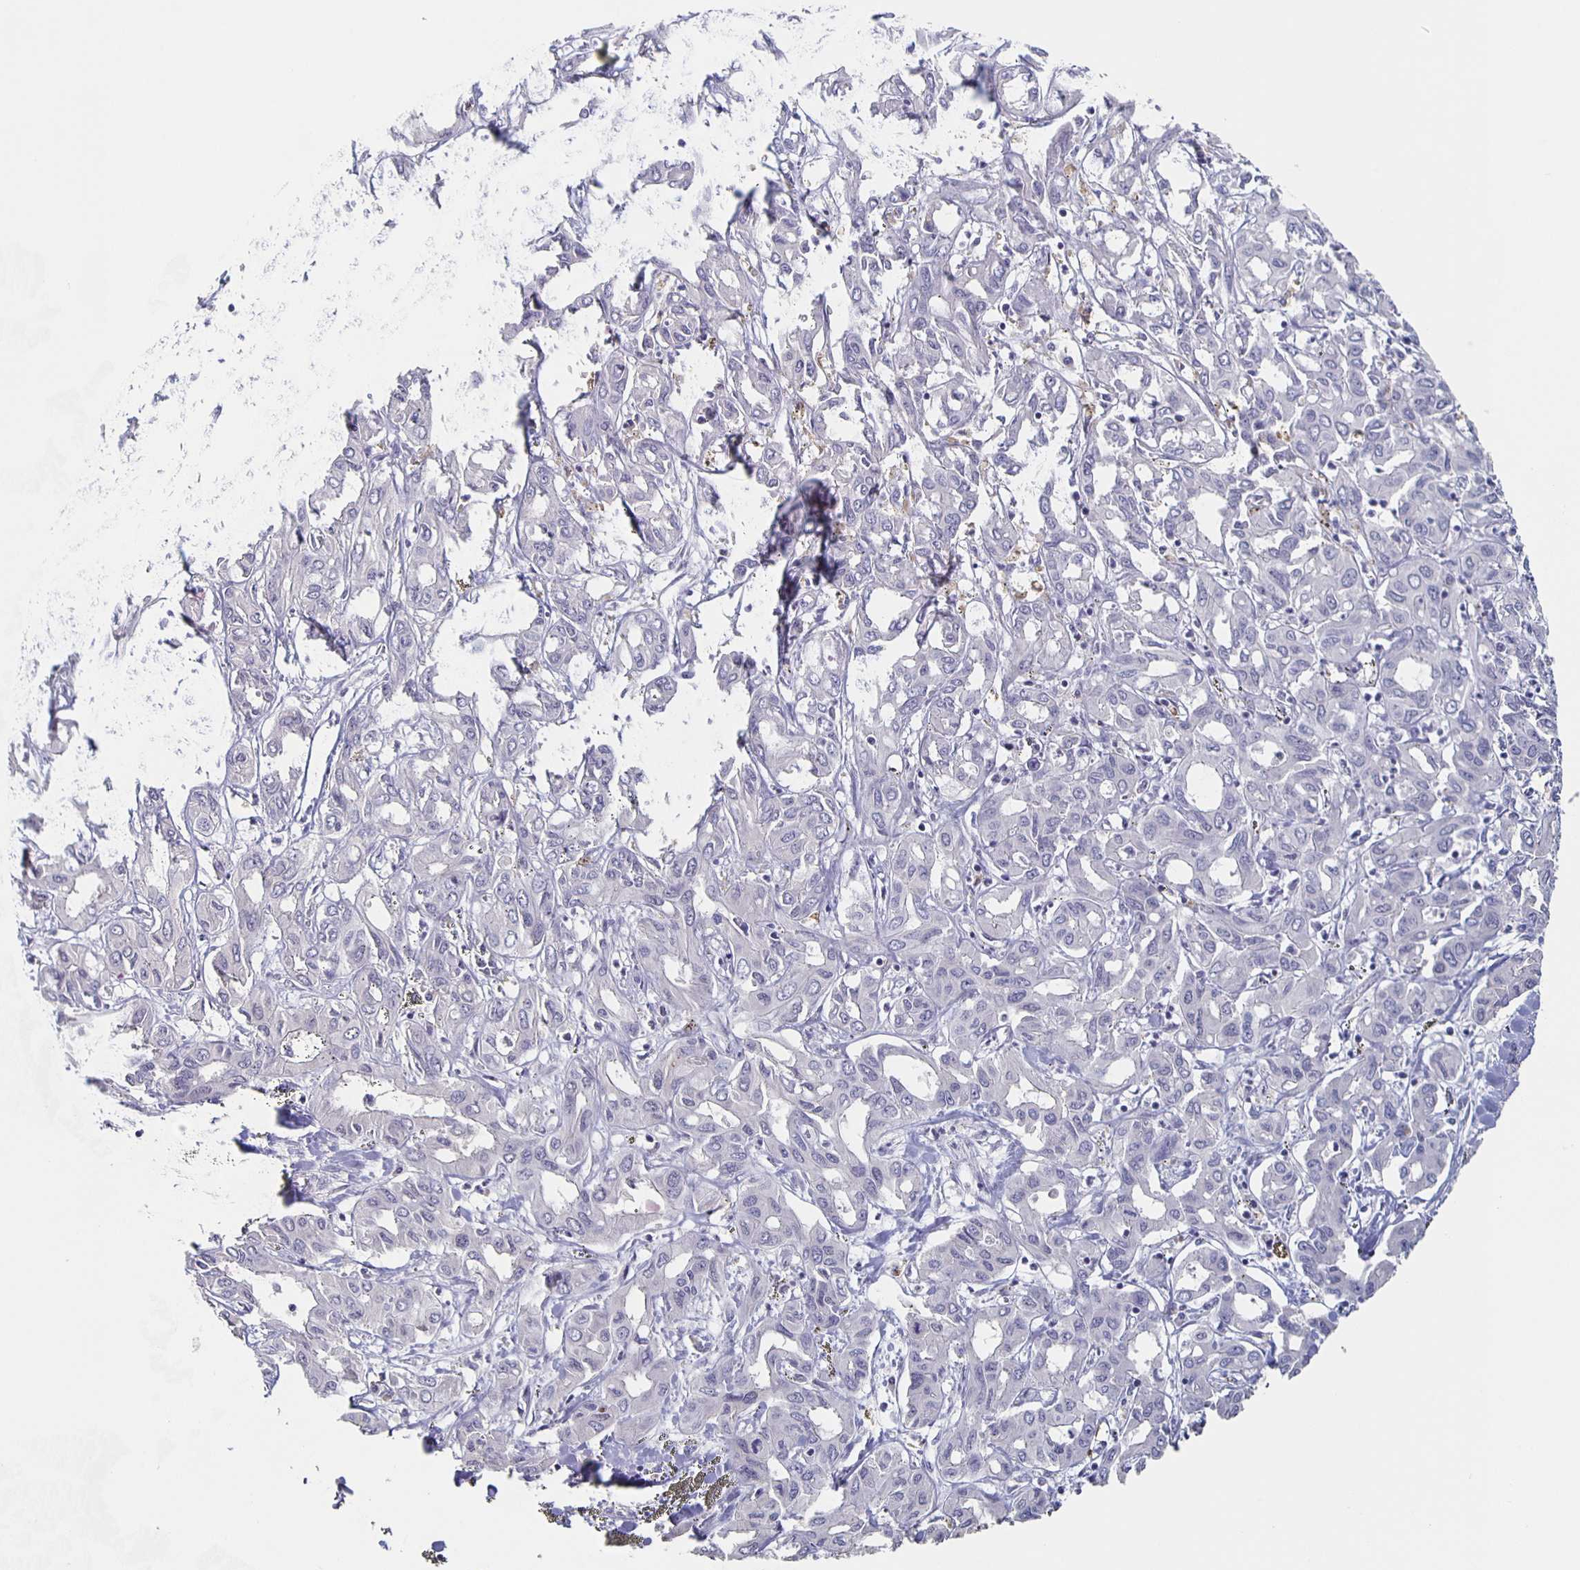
{"staining": {"intensity": "negative", "quantity": "none", "location": "none"}, "tissue": "liver cancer", "cell_type": "Tumor cells", "image_type": "cancer", "snomed": [{"axis": "morphology", "description": "Cholangiocarcinoma"}, {"axis": "topography", "description": "Liver"}], "caption": "This is an IHC photomicrograph of liver cancer (cholangiocarcinoma). There is no expression in tumor cells.", "gene": "CACNA2D2", "patient": {"sex": "female", "age": 60}}